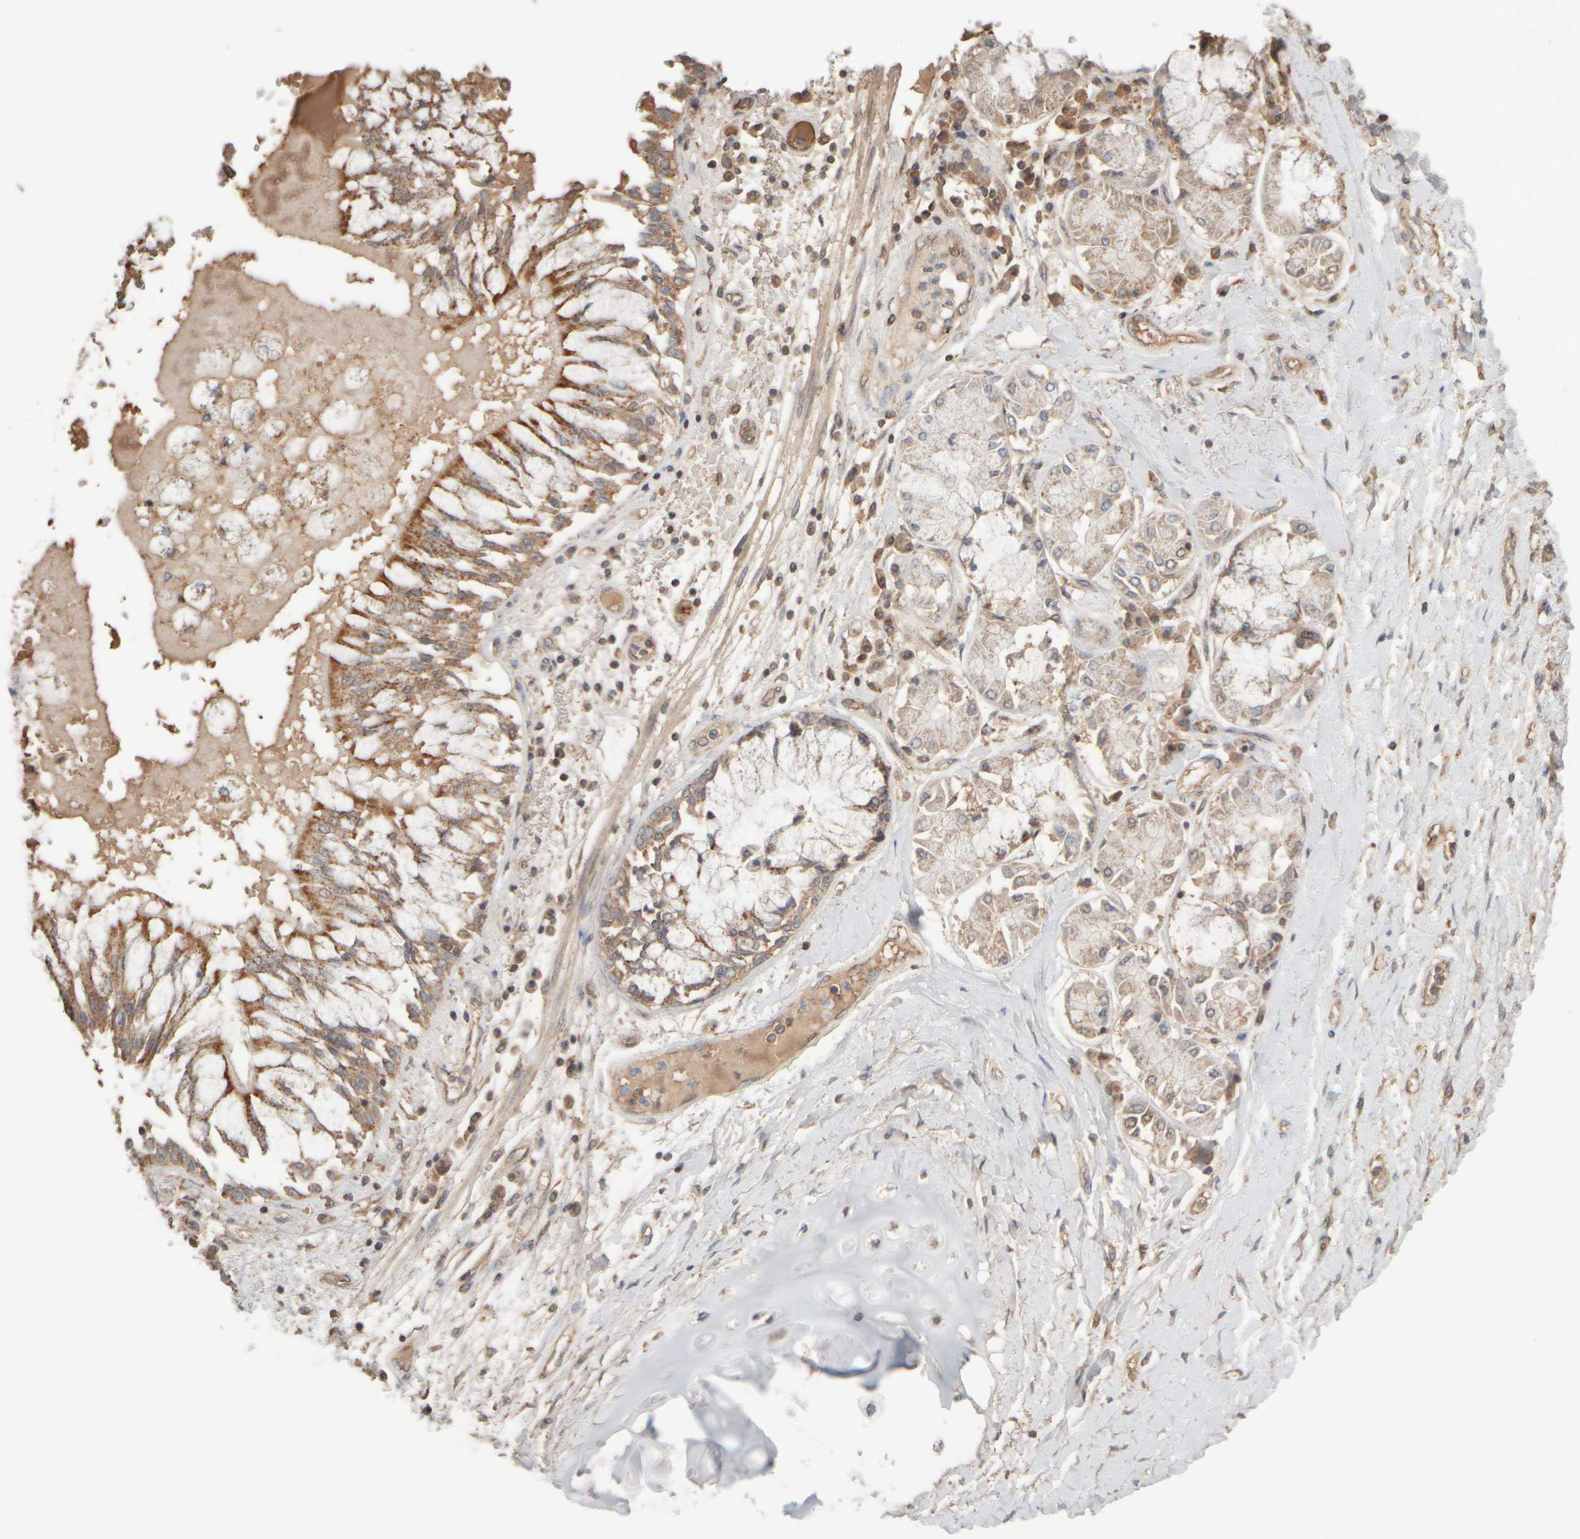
{"staining": {"intensity": "strong", "quantity": ">75%", "location": "cytoplasmic/membranous"}, "tissue": "lung cancer", "cell_type": "Tumor cells", "image_type": "cancer", "snomed": [{"axis": "morphology", "description": "Normal tissue, NOS"}, {"axis": "morphology", "description": "Squamous cell carcinoma, NOS"}, {"axis": "topography", "description": "Lymph node"}, {"axis": "topography", "description": "Cartilage tissue"}, {"axis": "topography", "description": "Bronchus"}, {"axis": "topography", "description": "Lung"}, {"axis": "topography", "description": "Peripheral nerve tissue"}], "caption": "Protein analysis of lung squamous cell carcinoma tissue demonstrates strong cytoplasmic/membranous expression in about >75% of tumor cells.", "gene": "EIF2B3", "patient": {"sex": "female", "age": 49}}